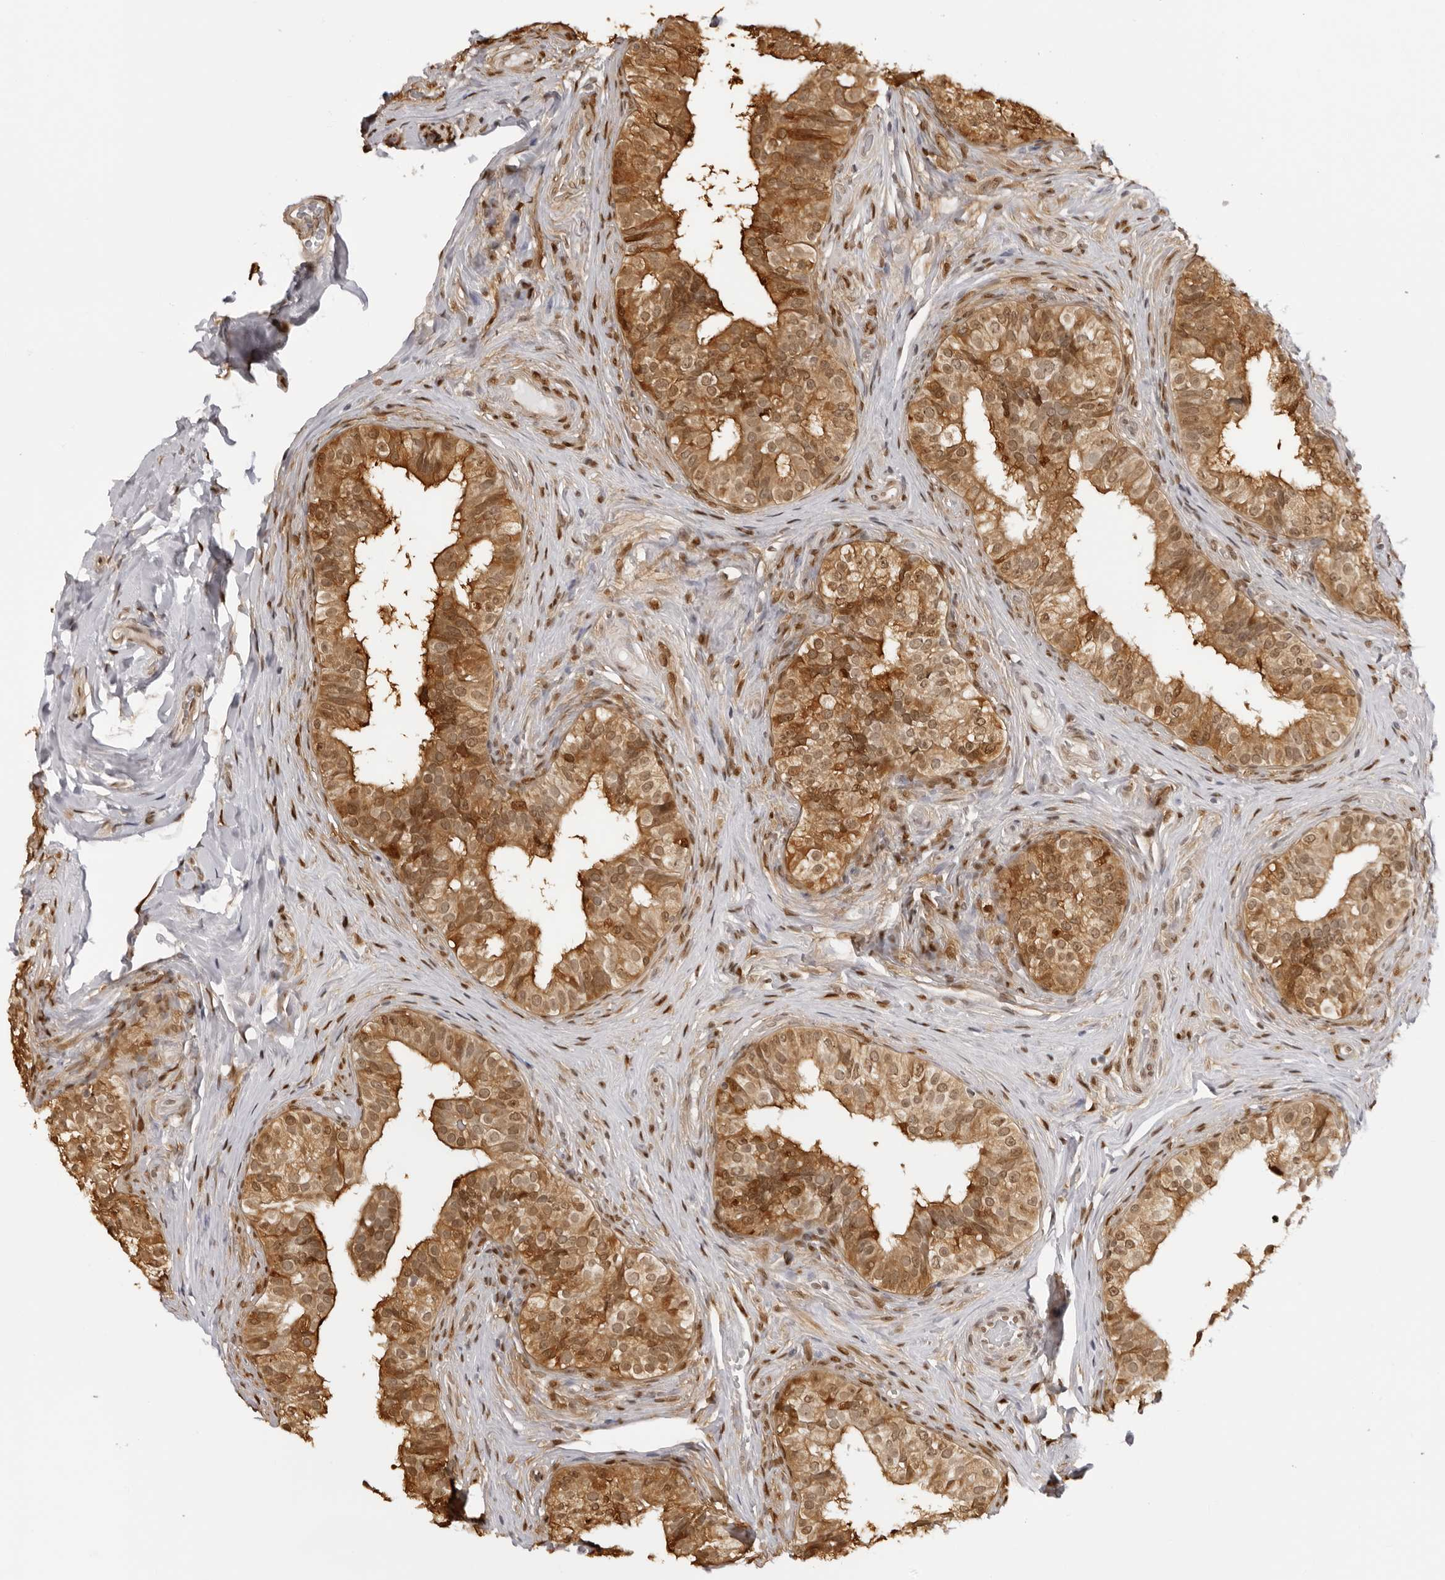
{"staining": {"intensity": "moderate", "quantity": ">75%", "location": "cytoplasmic/membranous,nuclear"}, "tissue": "epididymis", "cell_type": "Glandular cells", "image_type": "normal", "snomed": [{"axis": "morphology", "description": "Normal tissue, NOS"}, {"axis": "topography", "description": "Epididymis"}], "caption": "Immunohistochemical staining of unremarkable epididymis demonstrates moderate cytoplasmic/membranous,nuclear protein staining in approximately >75% of glandular cells. The staining is performed using DAB brown chromogen to label protein expression. The nuclei are counter-stained blue using hematoxylin.", "gene": "HSPA4", "patient": {"sex": "male", "age": 49}}